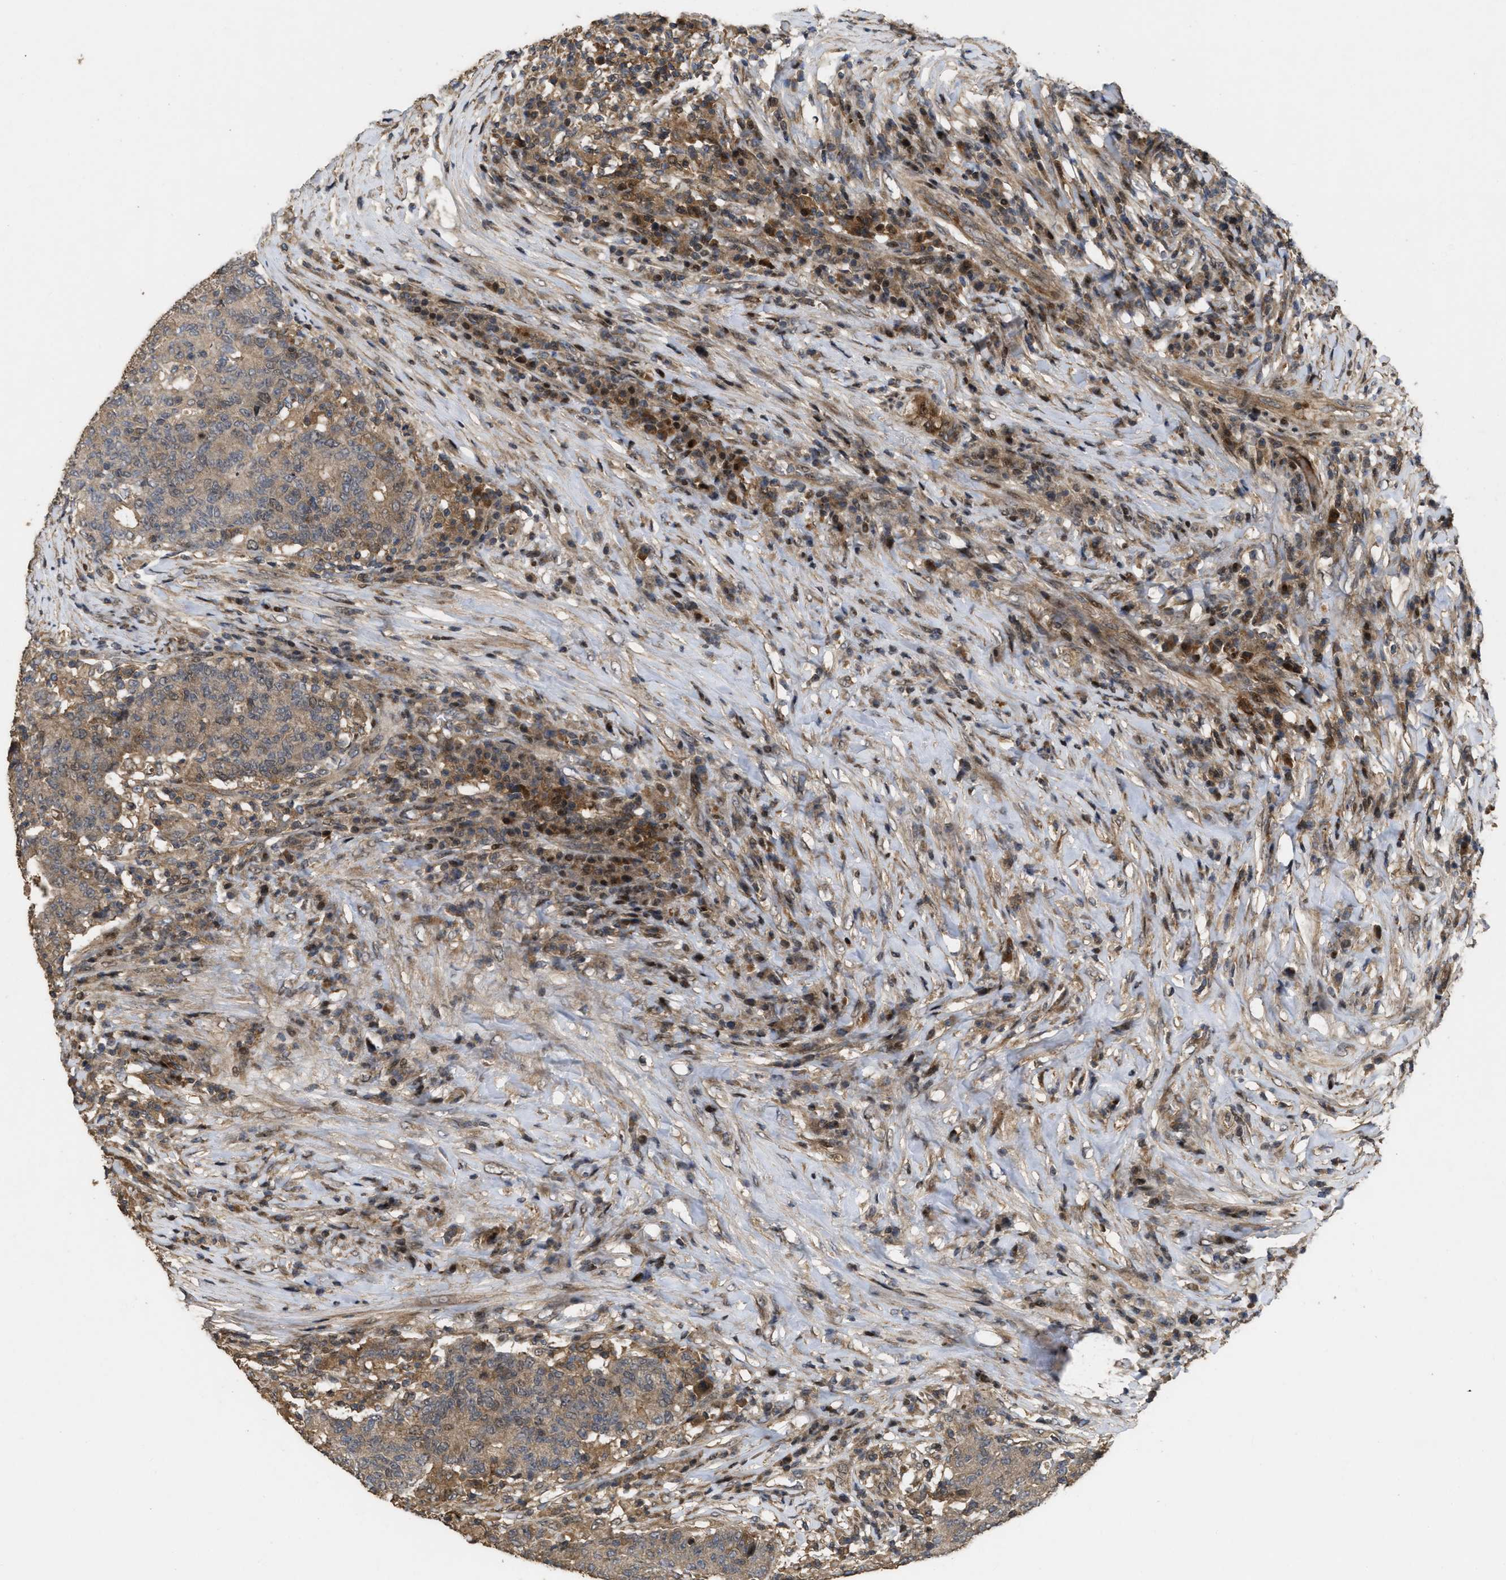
{"staining": {"intensity": "moderate", "quantity": ">75%", "location": "cytoplasmic/membranous,nuclear"}, "tissue": "colorectal cancer", "cell_type": "Tumor cells", "image_type": "cancer", "snomed": [{"axis": "morphology", "description": "Normal tissue, NOS"}, {"axis": "morphology", "description": "Adenocarcinoma, NOS"}, {"axis": "topography", "description": "Colon"}], "caption": "A brown stain labels moderate cytoplasmic/membranous and nuclear staining of a protein in human adenocarcinoma (colorectal) tumor cells.", "gene": "CBR3", "patient": {"sex": "female", "age": 75}}